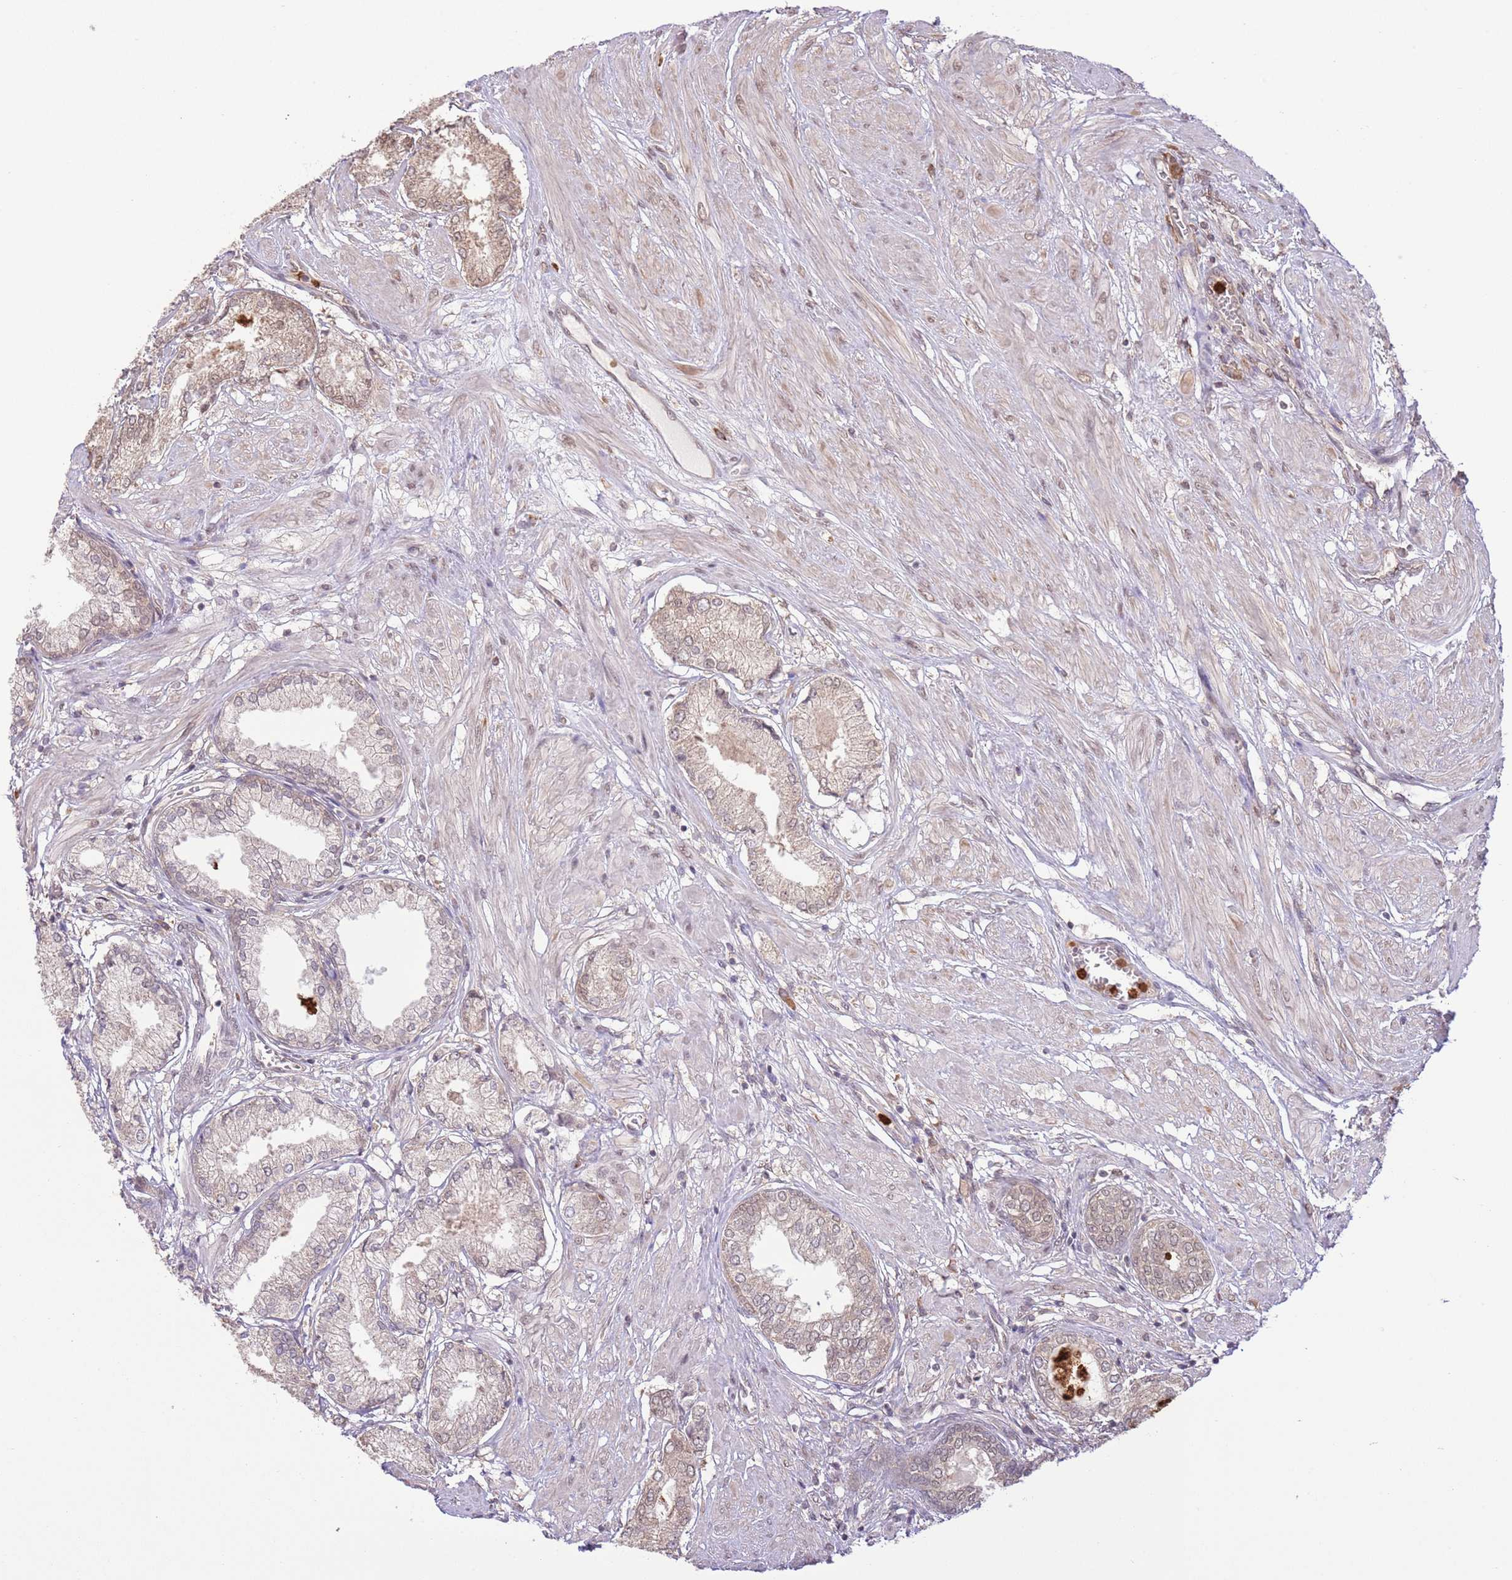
{"staining": {"intensity": "weak", "quantity": "25%-75%", "location": "cytoplasmic/membranous,nuclear"}, "tissue": "prostate cancer", "cell_type": "Tumor cells", "image_type": "cancer", "snomed": [{"axis": "morphology", "description": "Adenocarcinoma, High grade"}, {"axis": "topography", "description": "Prostate and seminal vesicle, NOS"}], "caption": "Protein analysis of prostate high-grade adenocarcinoma tissue reveals weak cytoplasmic/membranous and nuclear expression in approximately 25%-75% of tumor cells.", "gene": "AMIGO1", "patient": {"sex": "male", "age": 64}}